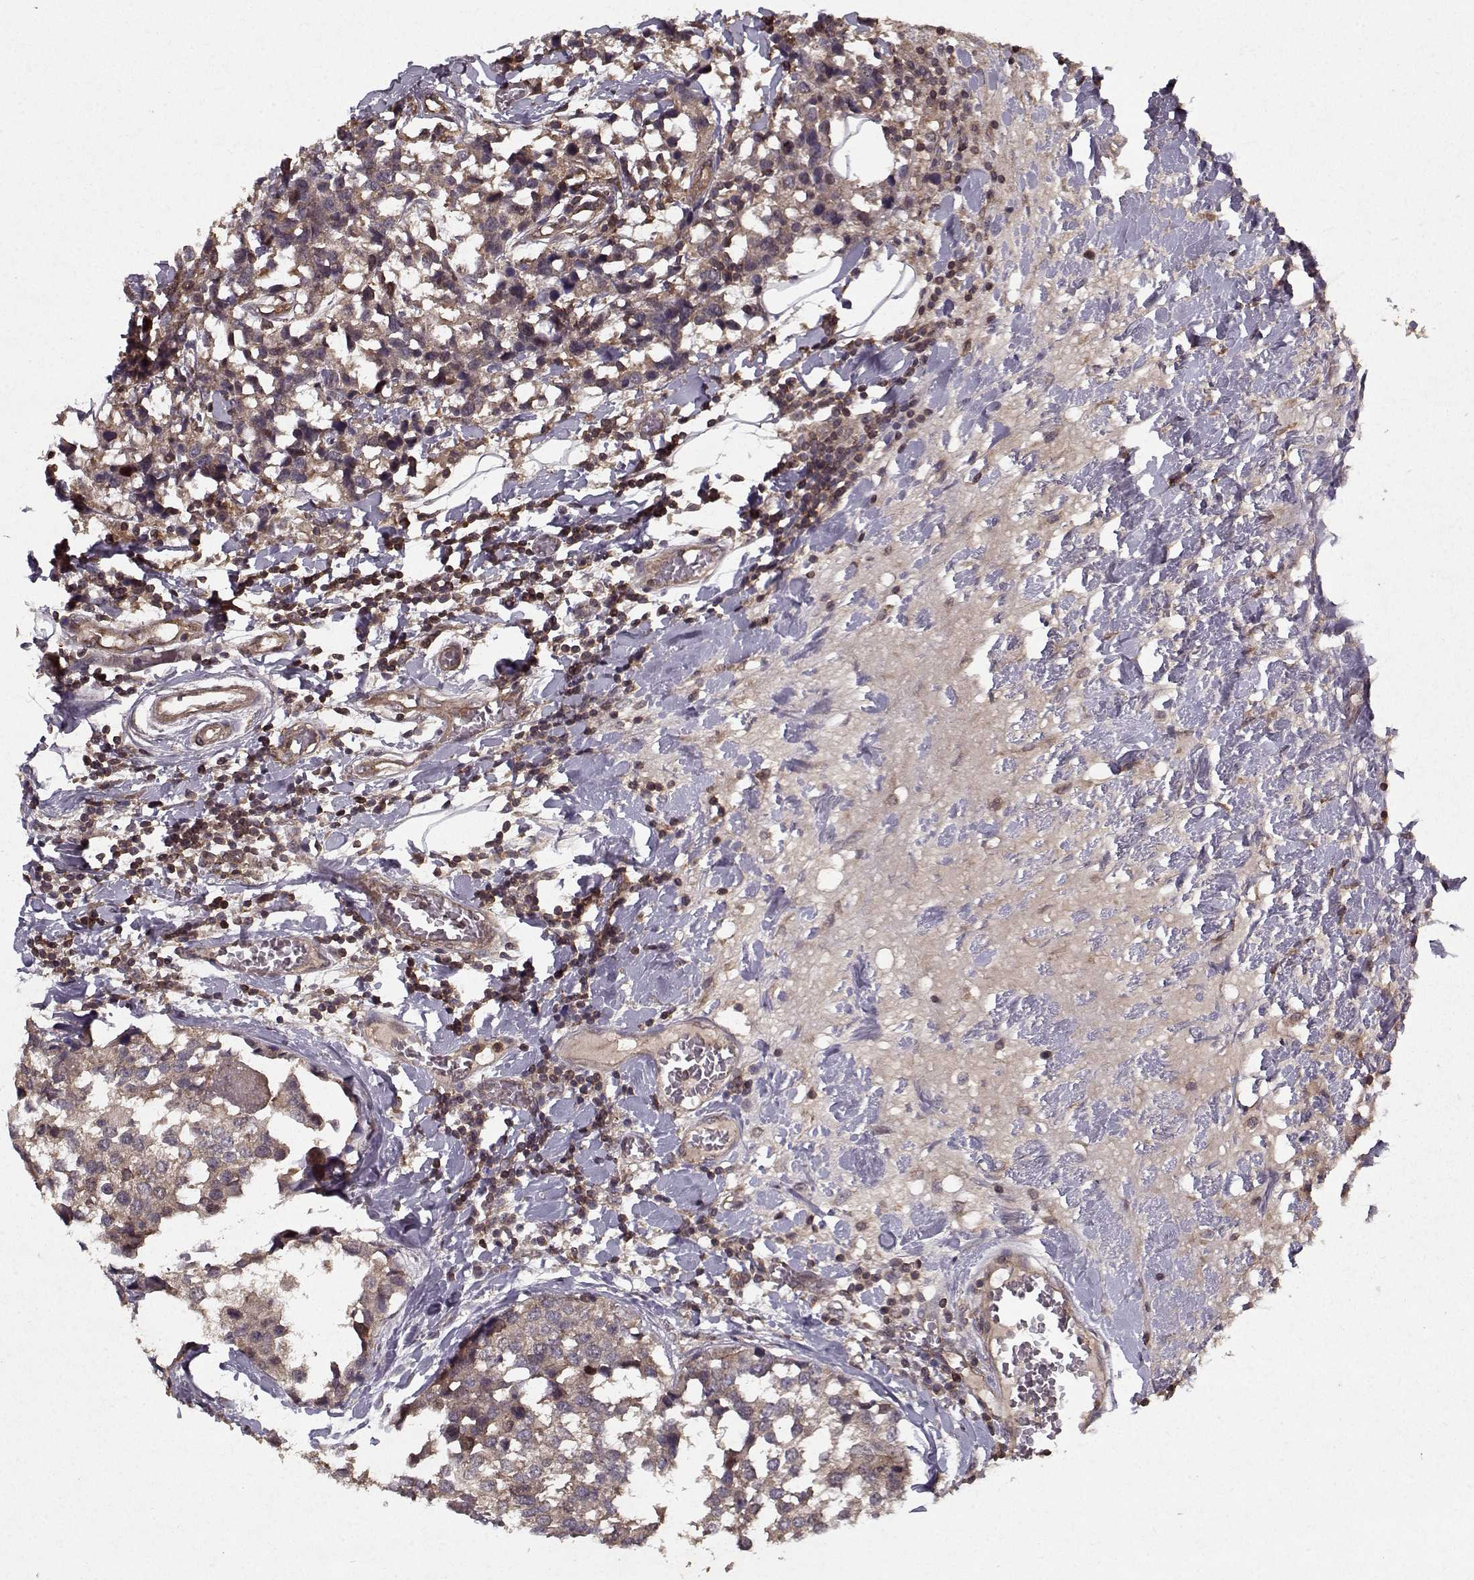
{"staining": {"intensity": "negative", "quantity": "none", "location": "none"}, "tissue": "breast cancer", "cell_type": "Tumor cells", "image_type": "cancer", "snomed": [{"axis": "morphology", "description": "Lobular carcinoma"}, {"axis": "topography", "description": "Breast"}], "caption": "Image shows no significant protein positivity in tumor cells of lobular carcinoma (breast).", "gene": "PPP1R12A", "patient": {"sex": "female", "age": 59}}